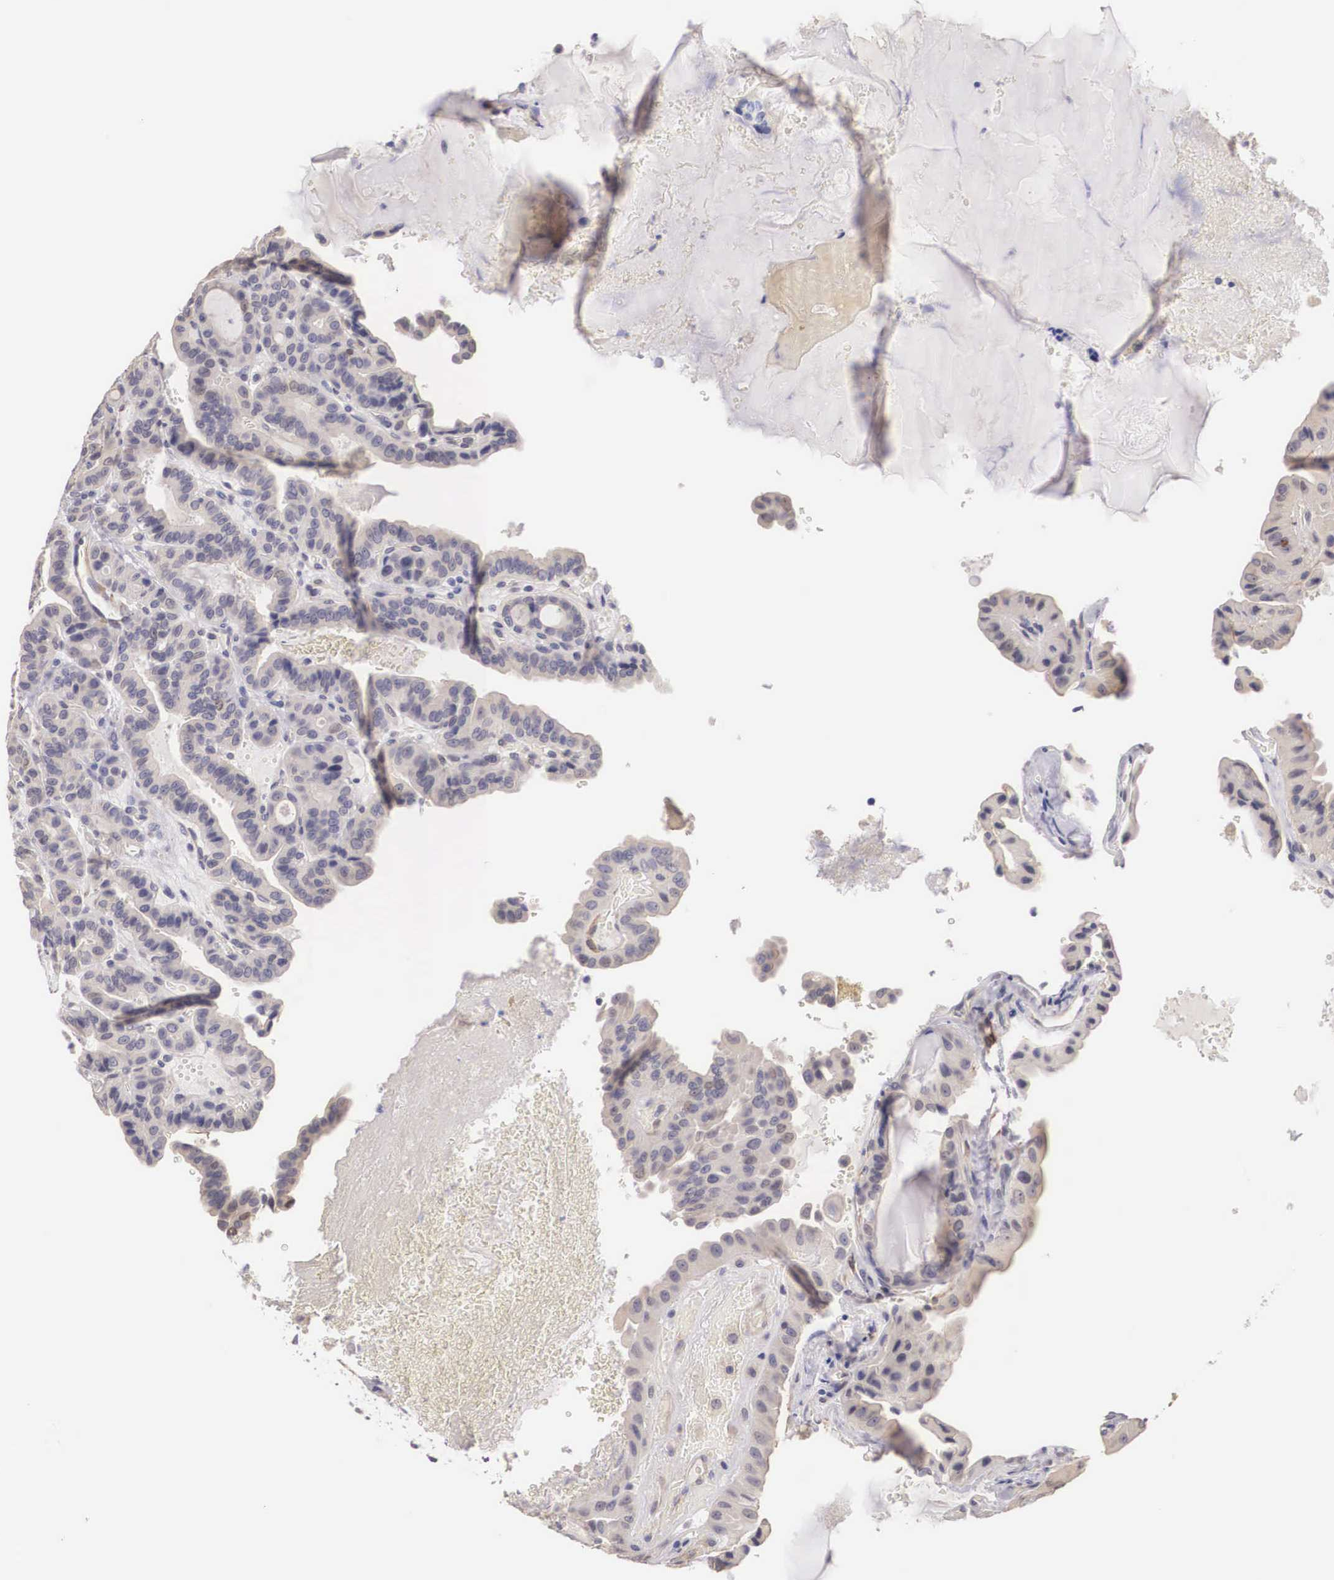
{"staining": {"intensity": "negative", "quantity": "none", "location": "none"}, "tissue": "thyroid cancer", "cell_type": "Tumor cells", "image_type": "cancer", "snomed": [{"axis": "morphology", "description": "Papillary adenocarcinoma, NOS"}, {"axis": "topography", "description": "Thyroid gland"}], "caption": "Immunohistochemistry image of papillary adenocarcinoma (thyroid) stained for a protein (brown), which reveals no staining in tumor cells.", "gene": "ENOX2", "patient": {"sex": "male", "age": 87}}